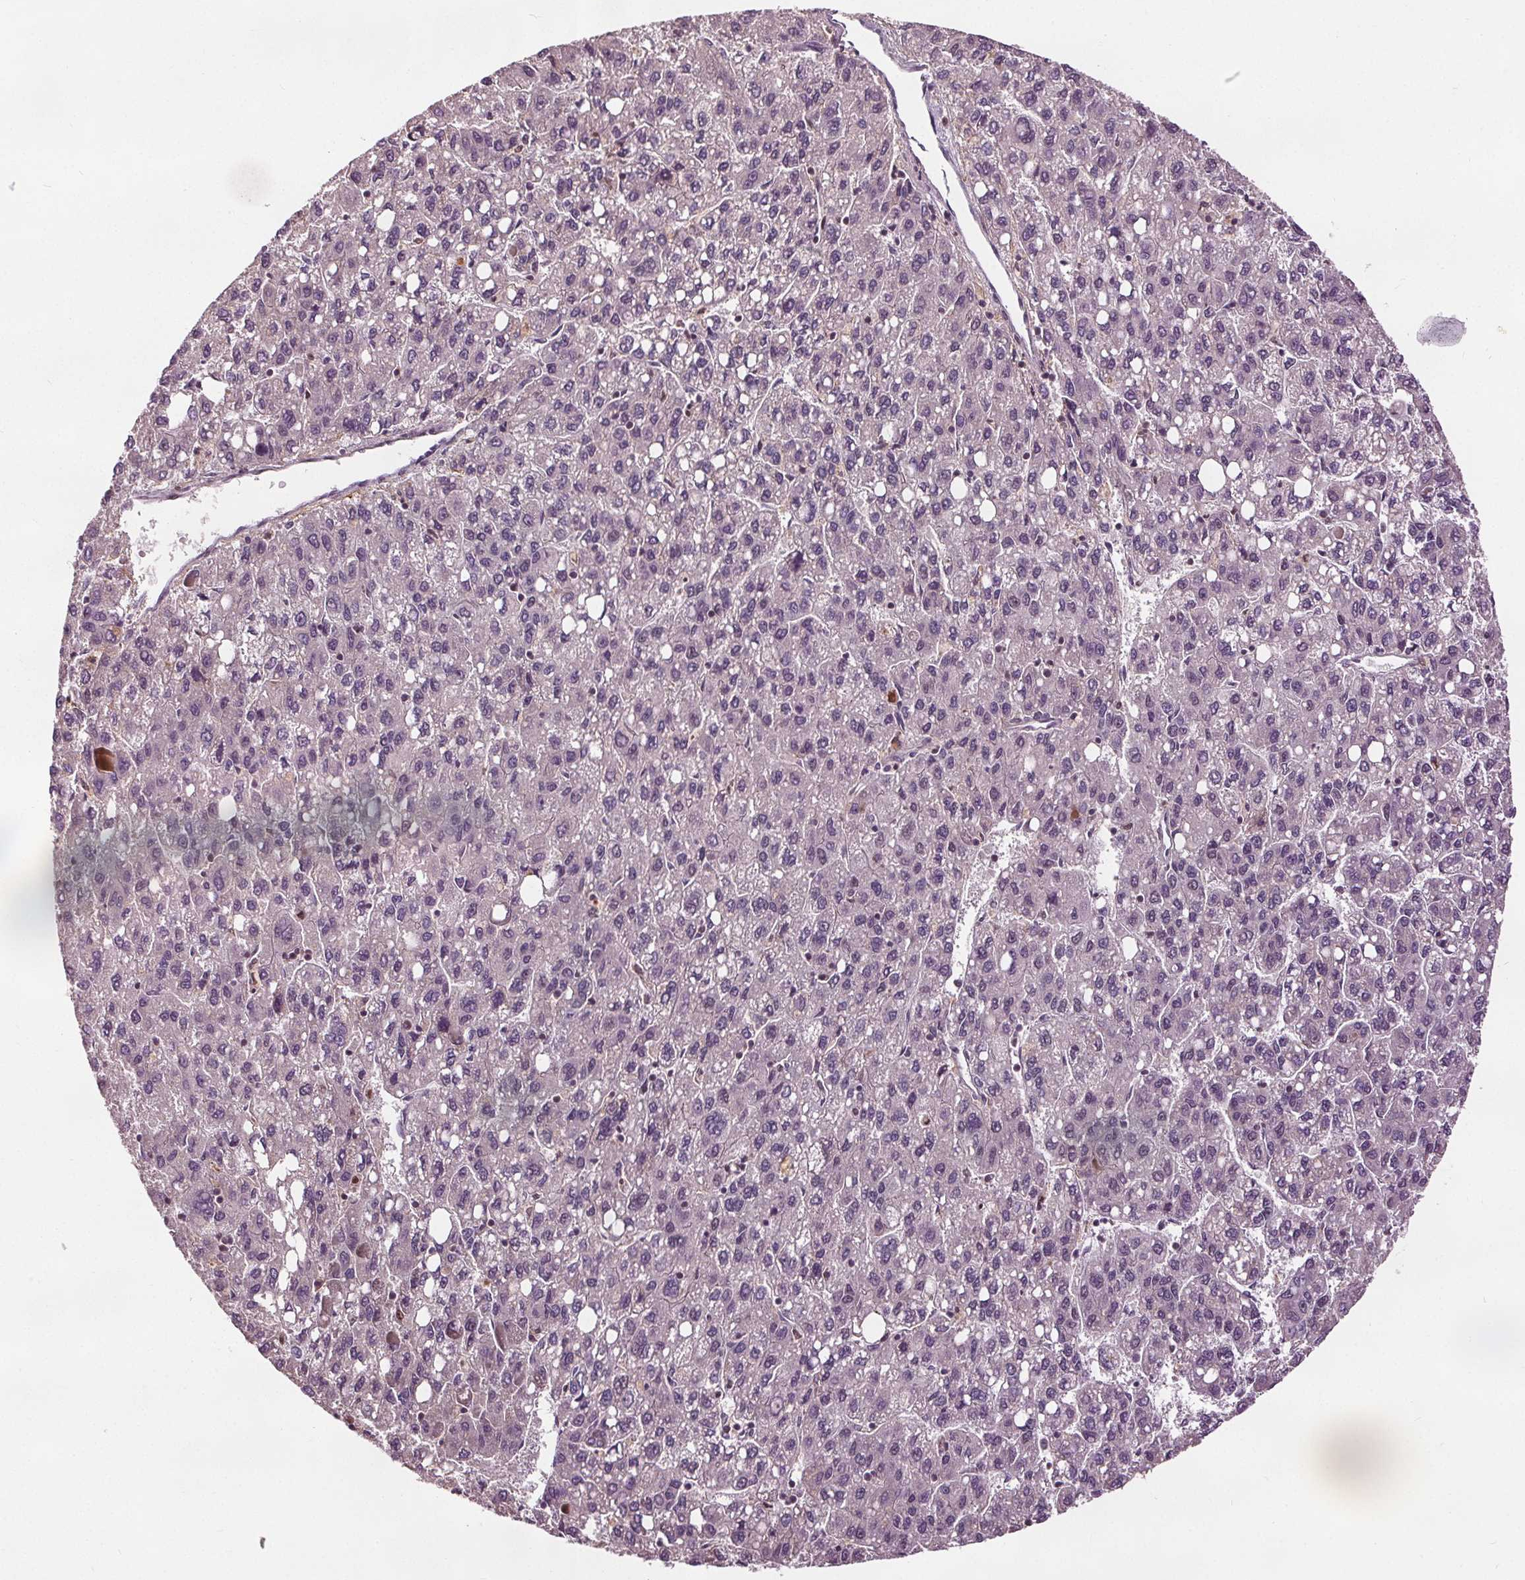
{"staining": {"intensity": "negative", "quantity": "none", "location": "none"}, "tissue": "liver cancer", "cell_type": "Tumor cells", "image_type": "cancer", "snomed": [{"axis": "morphology", "description": "Carcinoma, Hepatocellular, NOS"}, {"axis": "topography", "description": "Liver"}], "caption": "Protein analysis of liver cancer (hepatocellular carcinoma) reveals no significant positivity in tumor cells.", "gene": "DDX11", "patient": {"sex": "female", "age": 82}}